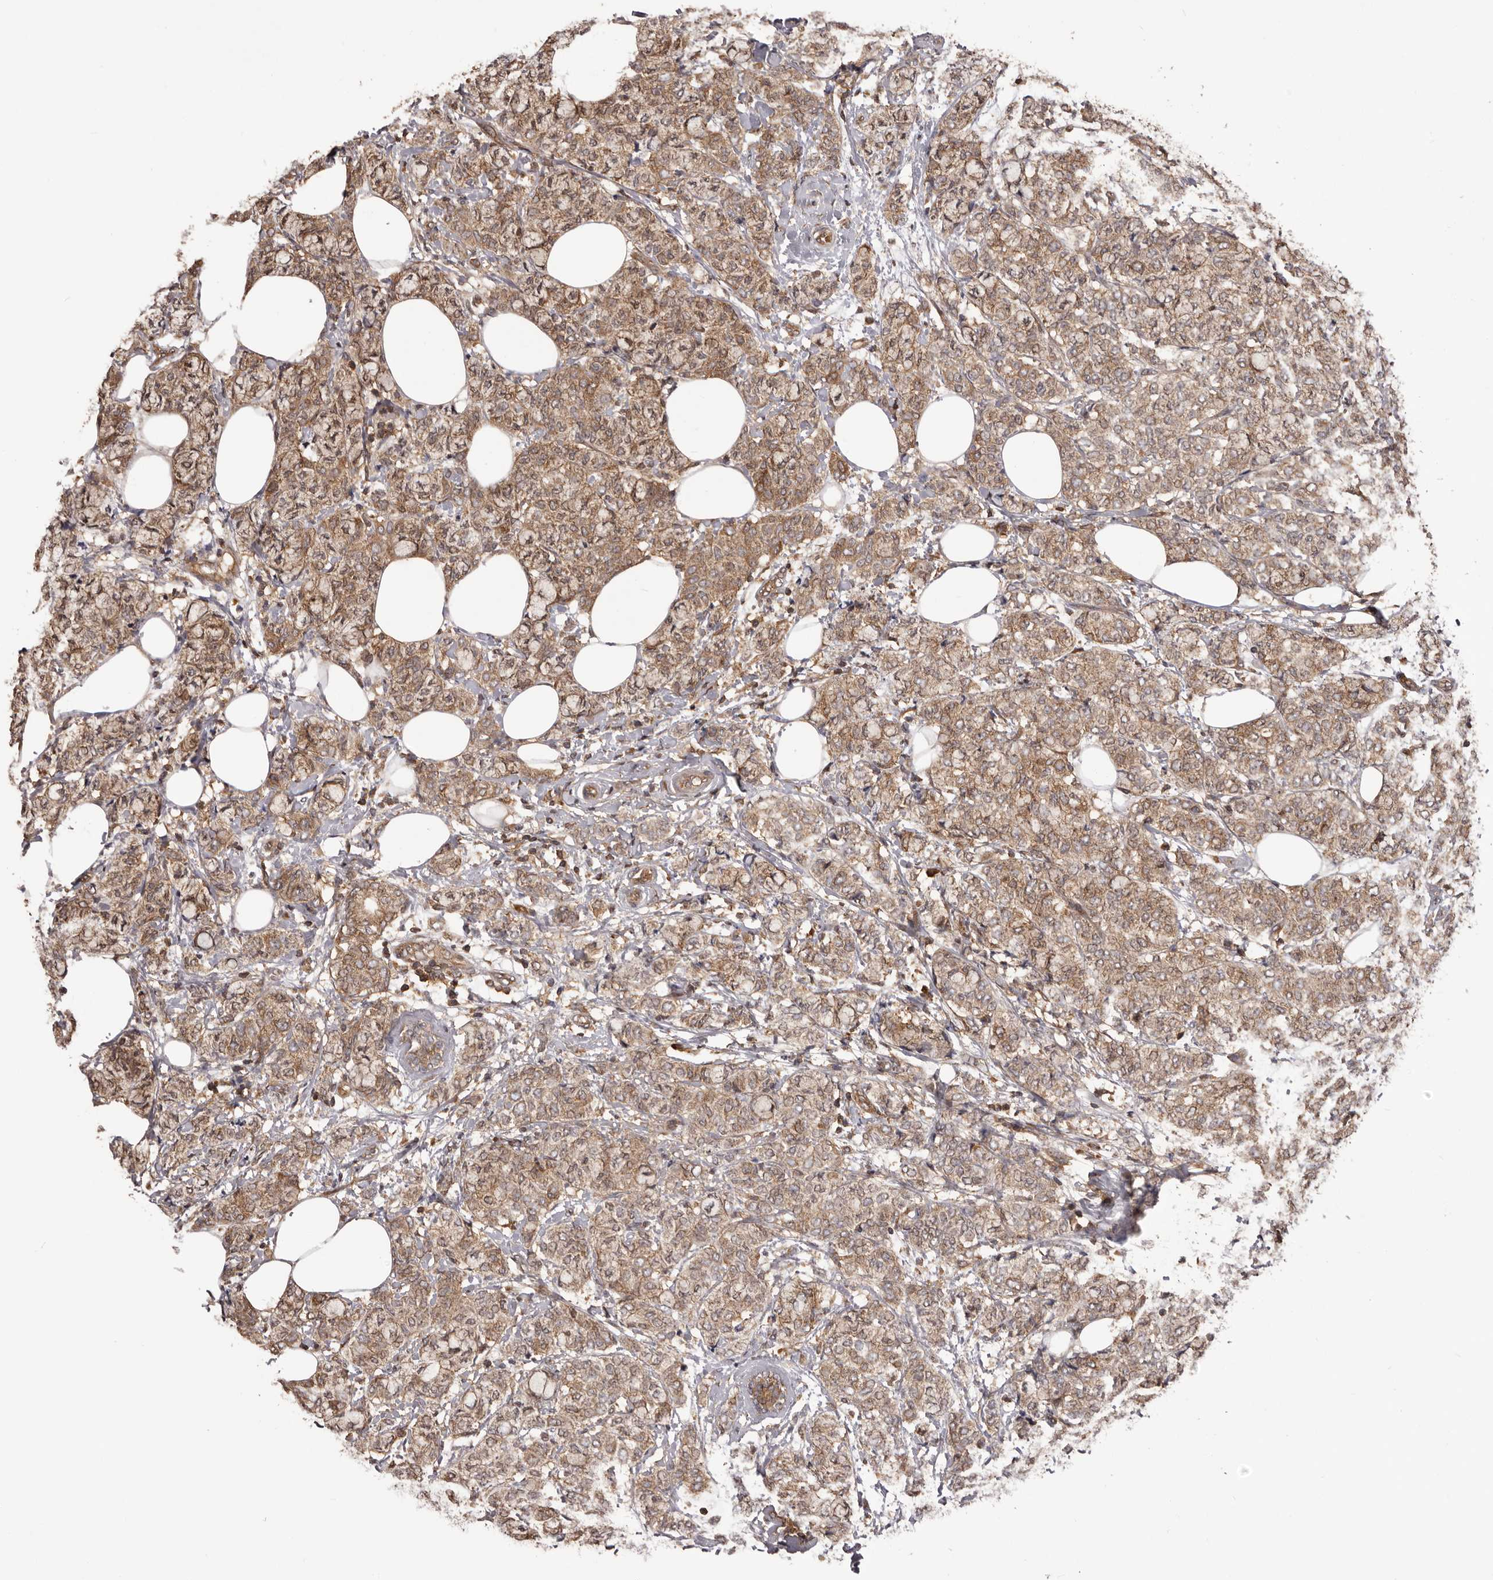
{"staining": {"intensity": "moderate", "quantity": ">75%", "location": "cytoplasmic/membranous"}, "tissue": "breast cancer", "cell_type": "Tumor cells", "image_type": "cancer", "snomed": [{"axis": "morphology", "description": "Lobular carcinoma"}, {"axis": "topography", "description": "Breast"}], "caption": "An immunohistochemistry (IHC) micrograph of neoplastic tissue is shown. Protein staining in brown labels moderate cytoplasmic/membranous positivity in breast cancer within tumor cells.", "gene": "HBS1L", "patient": {"sex": "female", "age": 60}}